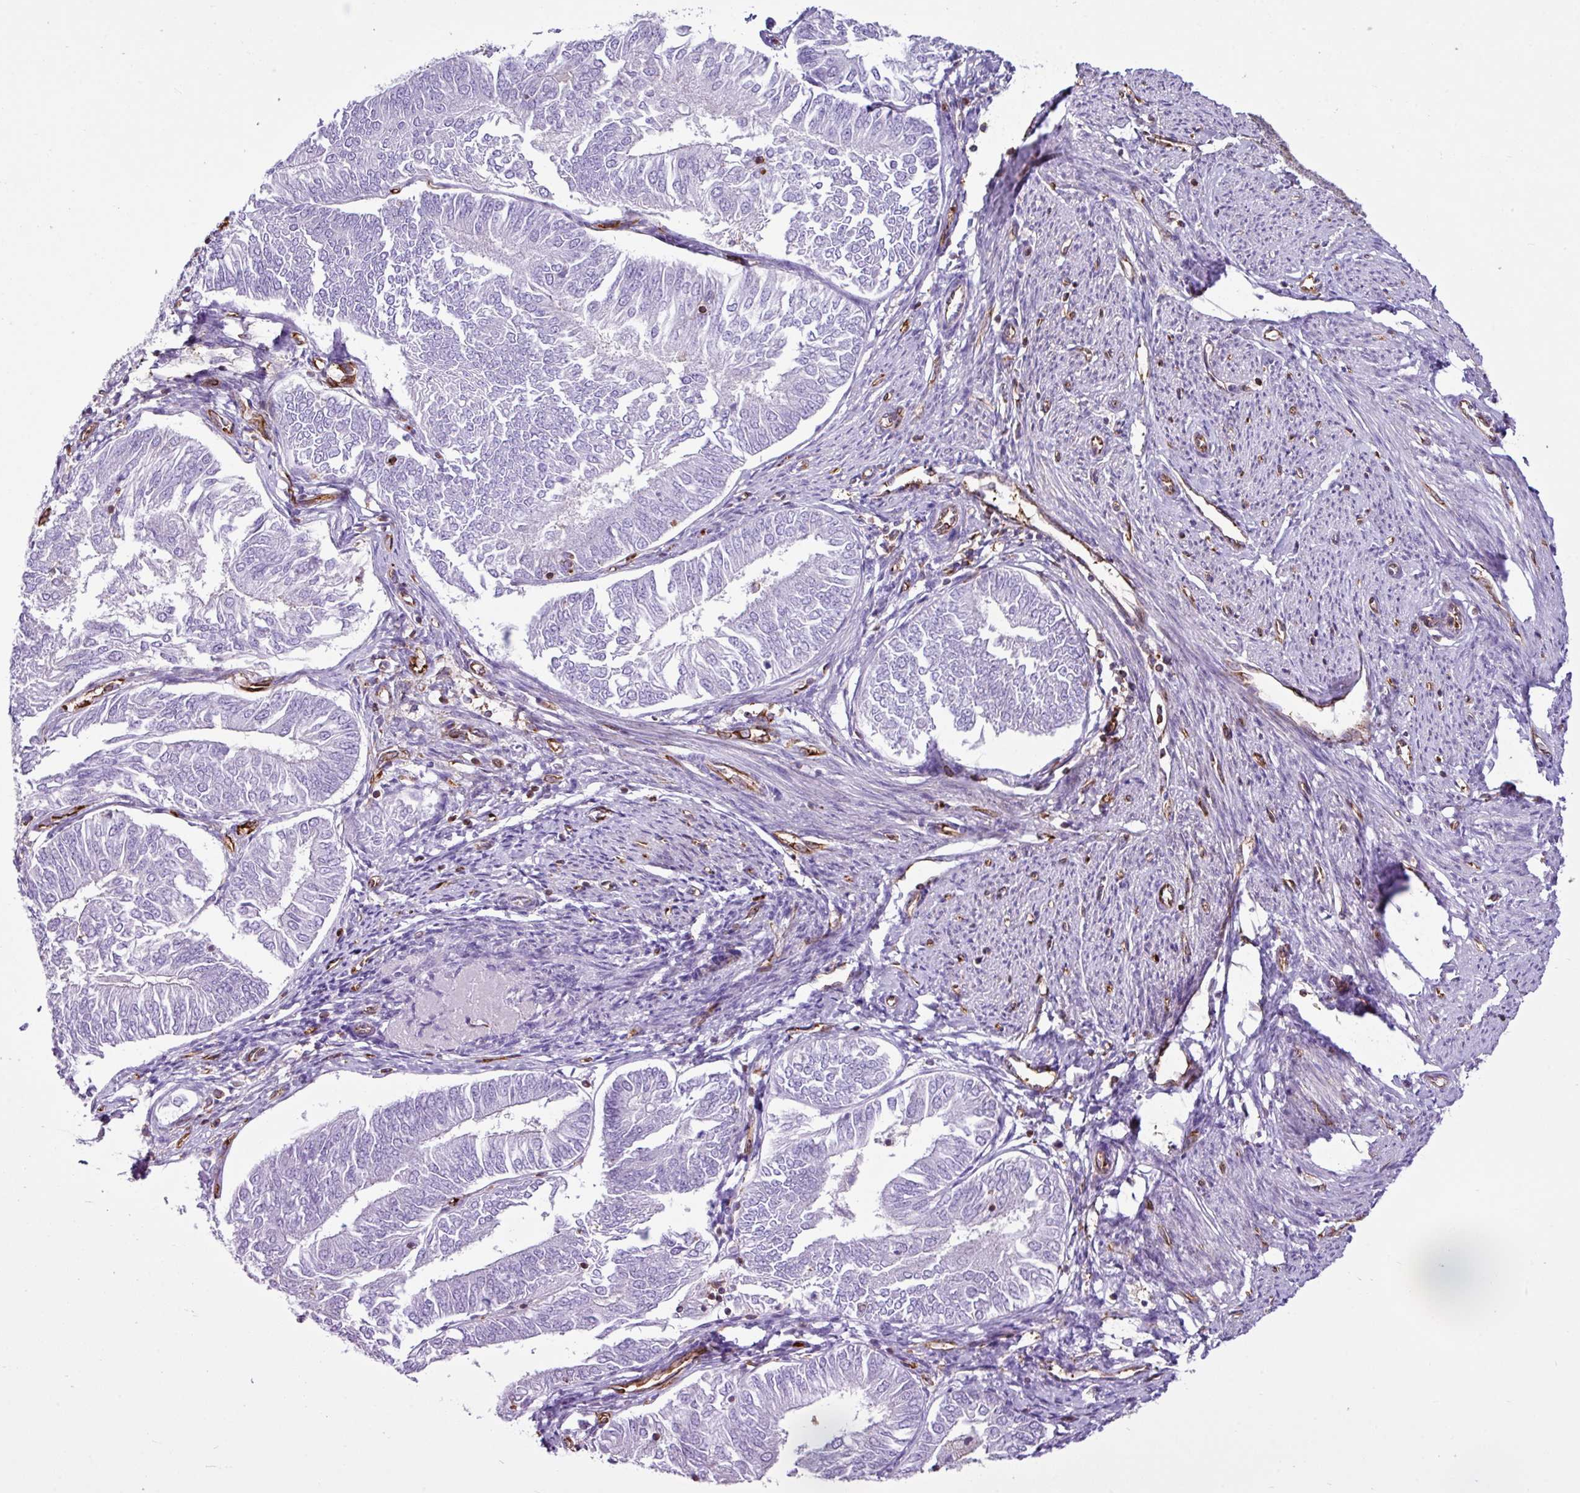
{"staining": {"intensity": "negative", "quantity": "none", "location": "none"}, "tissue": "endometrial cancer", "cell_type": "Tumor cells", "image_type": "cancer", "snomed": [{"axis": "morphology", "description": "Adenocarcinoma, NOS"}, {"axis": "topography", "description": "Endometrium"}], "caption": "Immunohistochemistry (IHC) micrograph of neoplastic tissue: endometrial cancer (adenocarcinoma) stained with DAB demonstrates no significant protein expression in tumor cells. (DAB (3,3'-diaminobenzidine) immunohistochemistry with hematoxylin counter stain).", "gene": "EME2", "patient": {"sex": "female", "age": 58}}